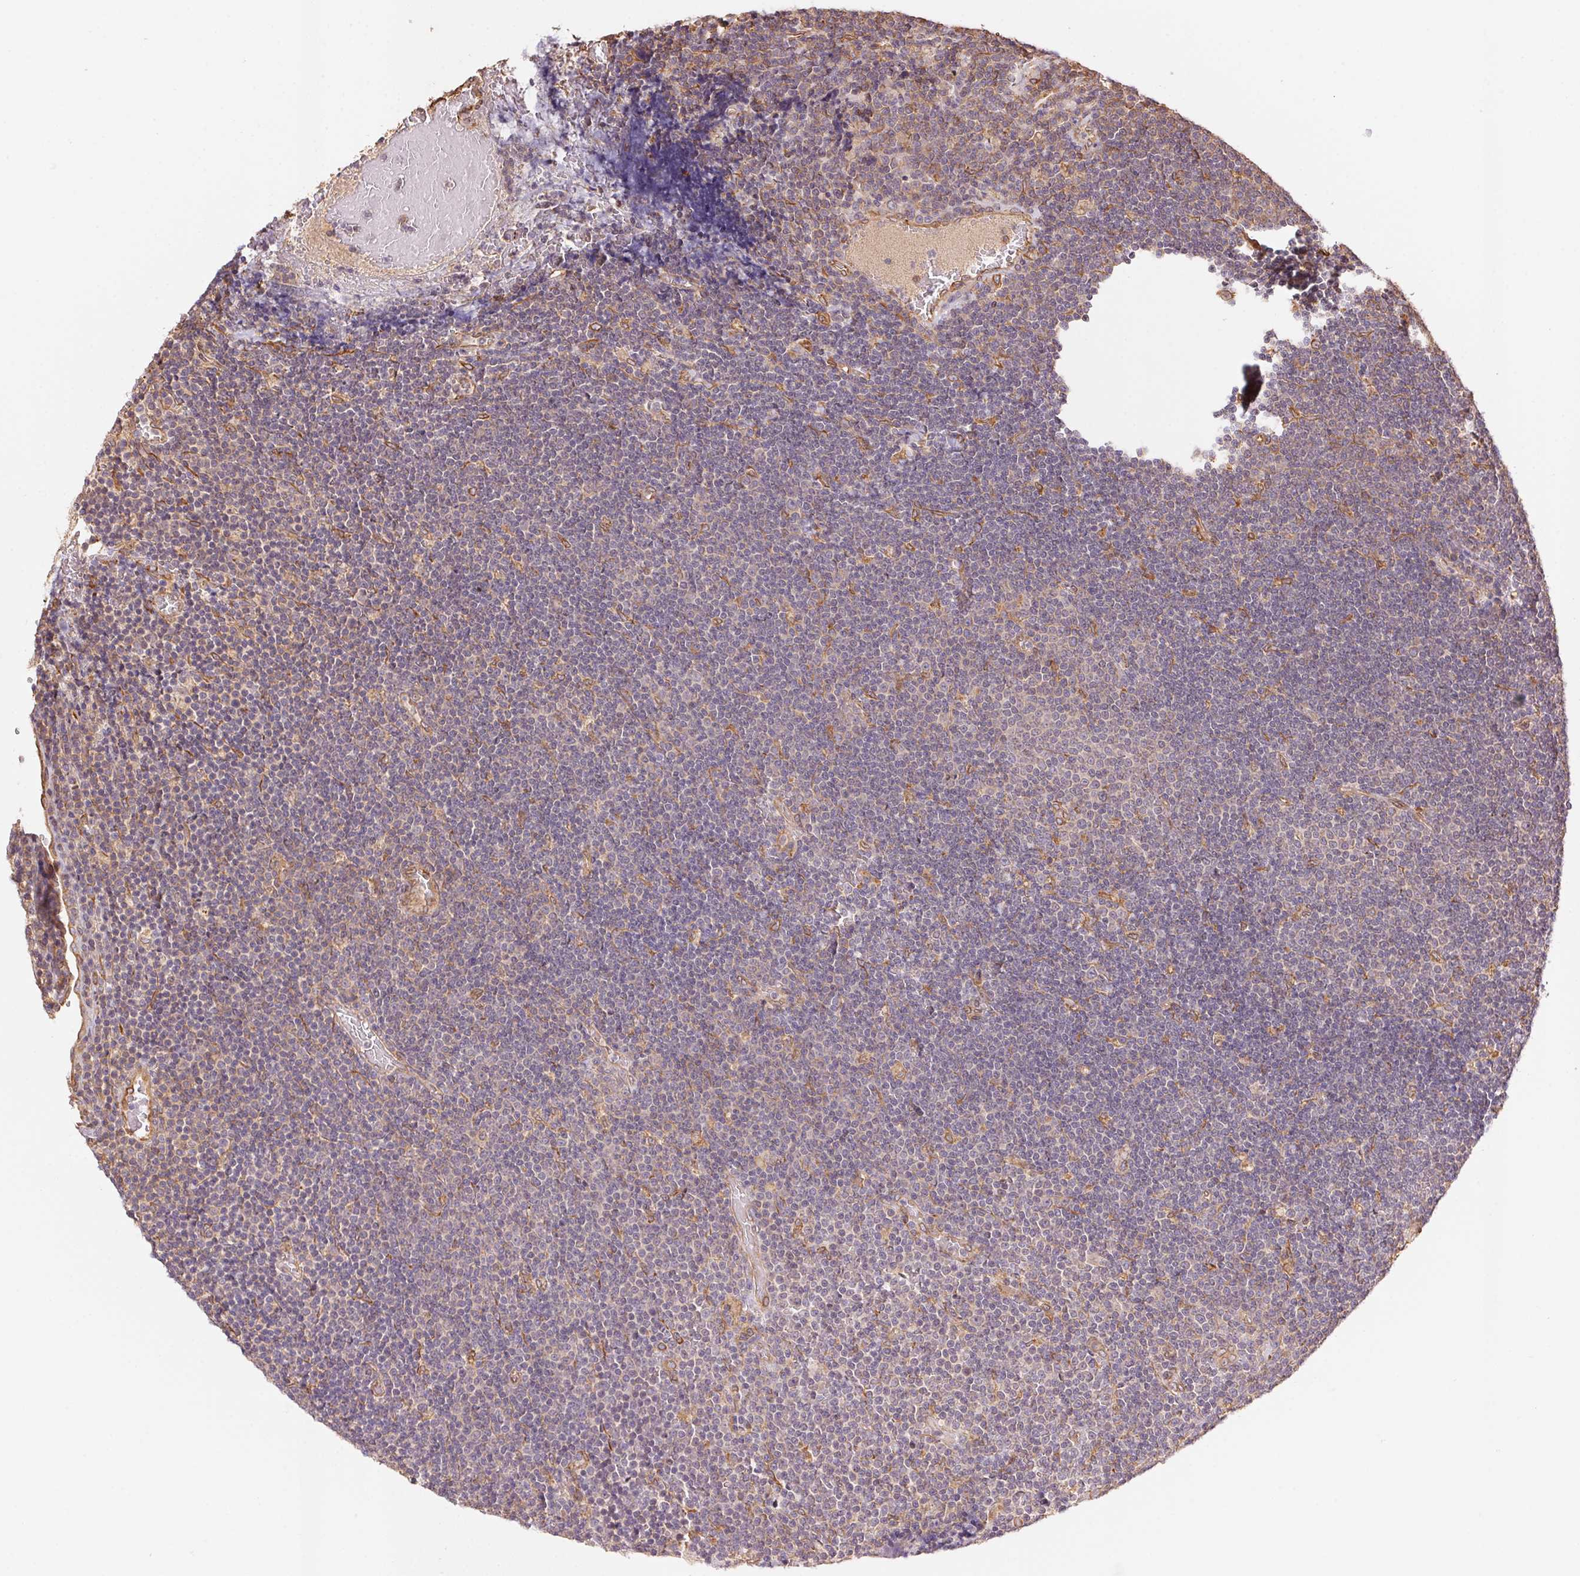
{"staining": {"intensity": "negative", "quantity": "none", "location": "none"}, "tissue": "lymphoma", "cell_type": "Tumor cells", "image_type": "cancer", "snomed": [{"axis": "morphology", "description": "Malignant lymphoma, non-Hodgkin's type, Low grade"}, {"axis": "topography", "description": "Brain"}], "caption": "Human malignant lymphoma, non-Hodgkin's type (low-grade) stained for a protein using immunohistochemistry (IHC) exhibits no staining in tumor cells.", "gene": "C6orf163", "patient": {"sex": "female", "age": 66}}